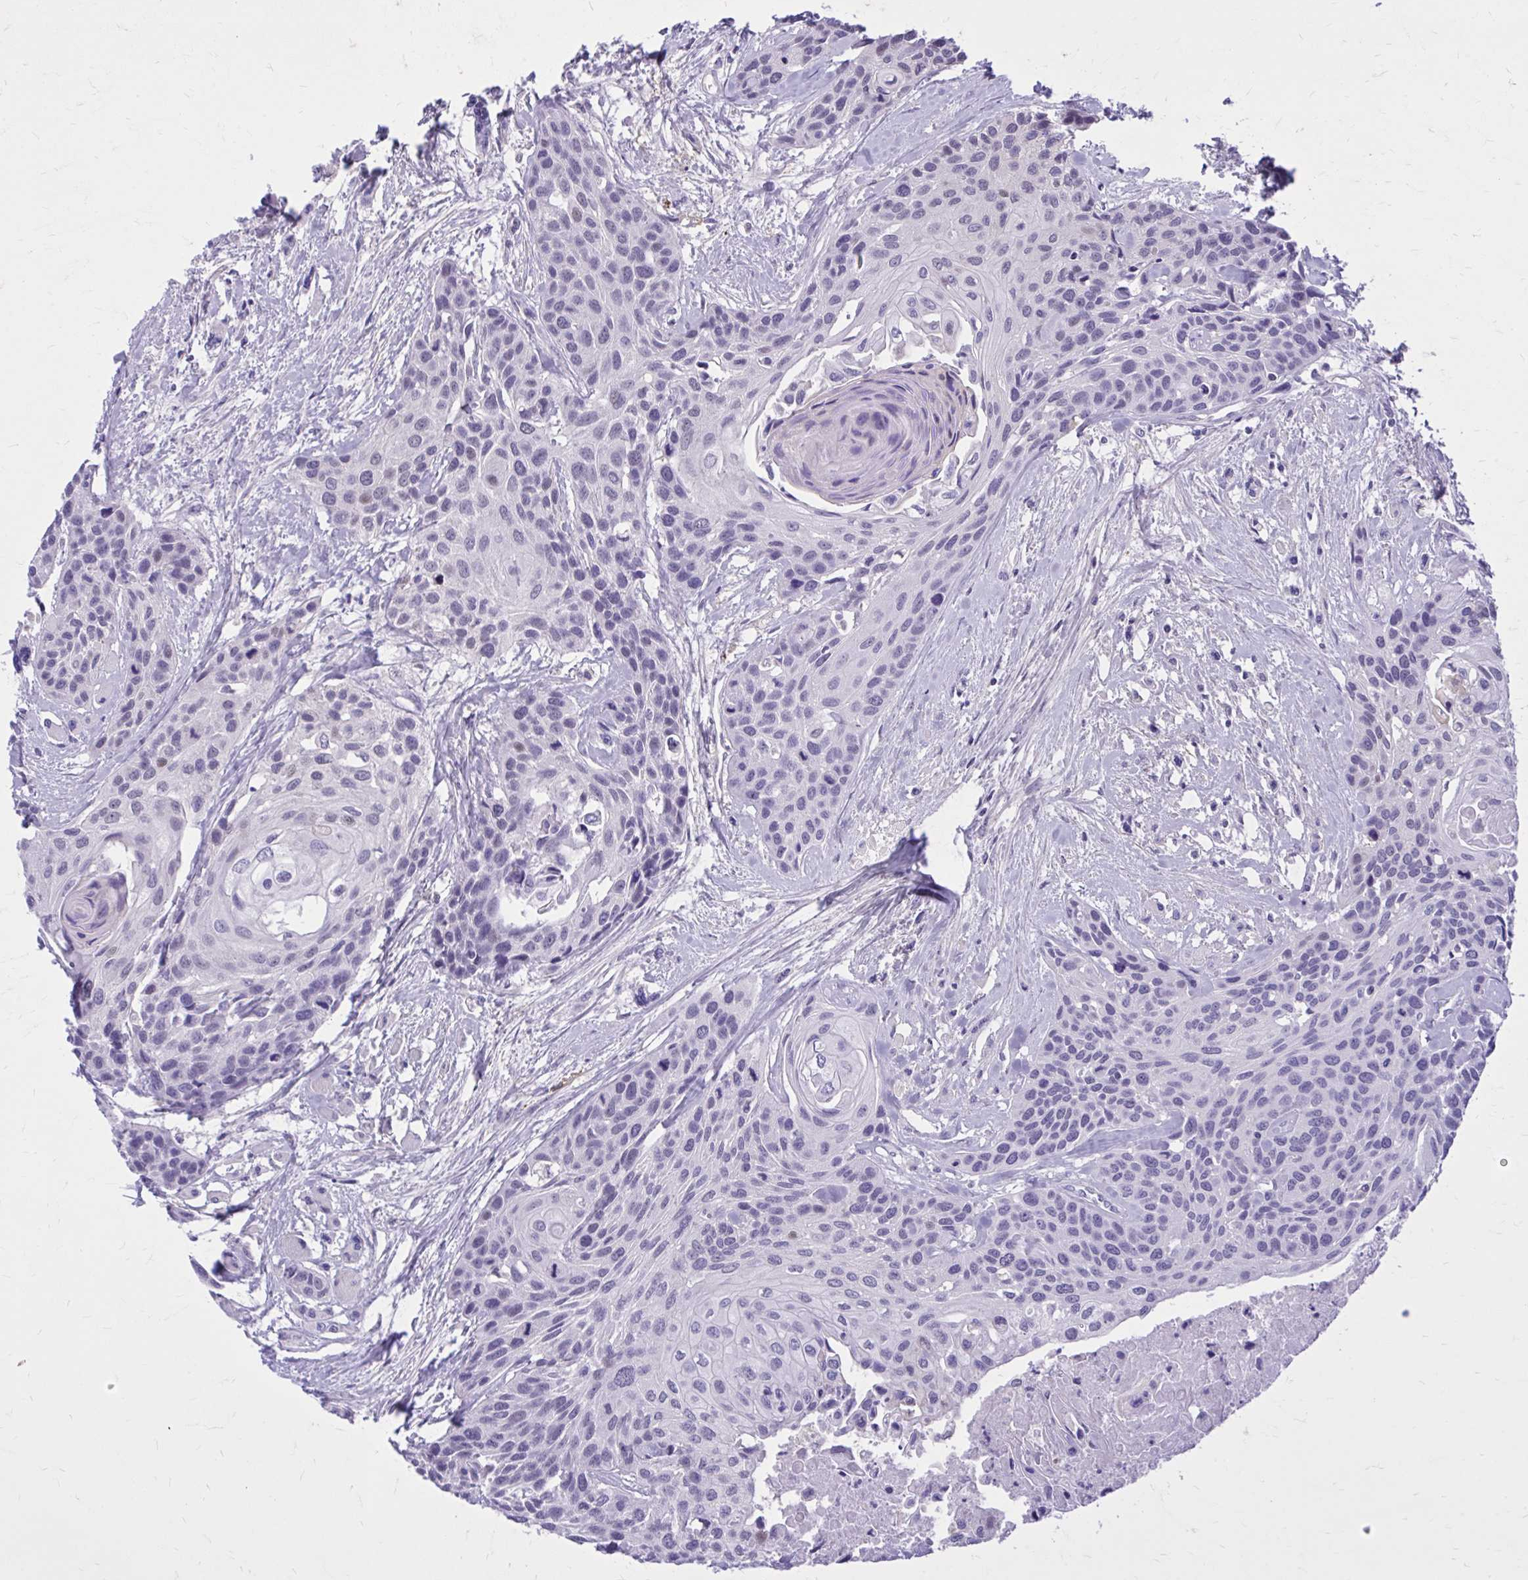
{"staining": {"intensity": "negative", "quantity": "none", "location": "none"}, "tissue": "head and neck cancer", "cell_type": "Tumor cells", "image_type": "cancer", "snomed": [{"axis": "morphology", "description": "Squamous cell carcinoma, NOS"}, {"axis": "topography", "description": "Head-Neck"}], "caption": "Head and neck cancer was stained to show a protein in brown. There is no significant positivity in tumor cells.", "gene": "ZBTB25", "patient": {"sex": "female", "age": 50}}